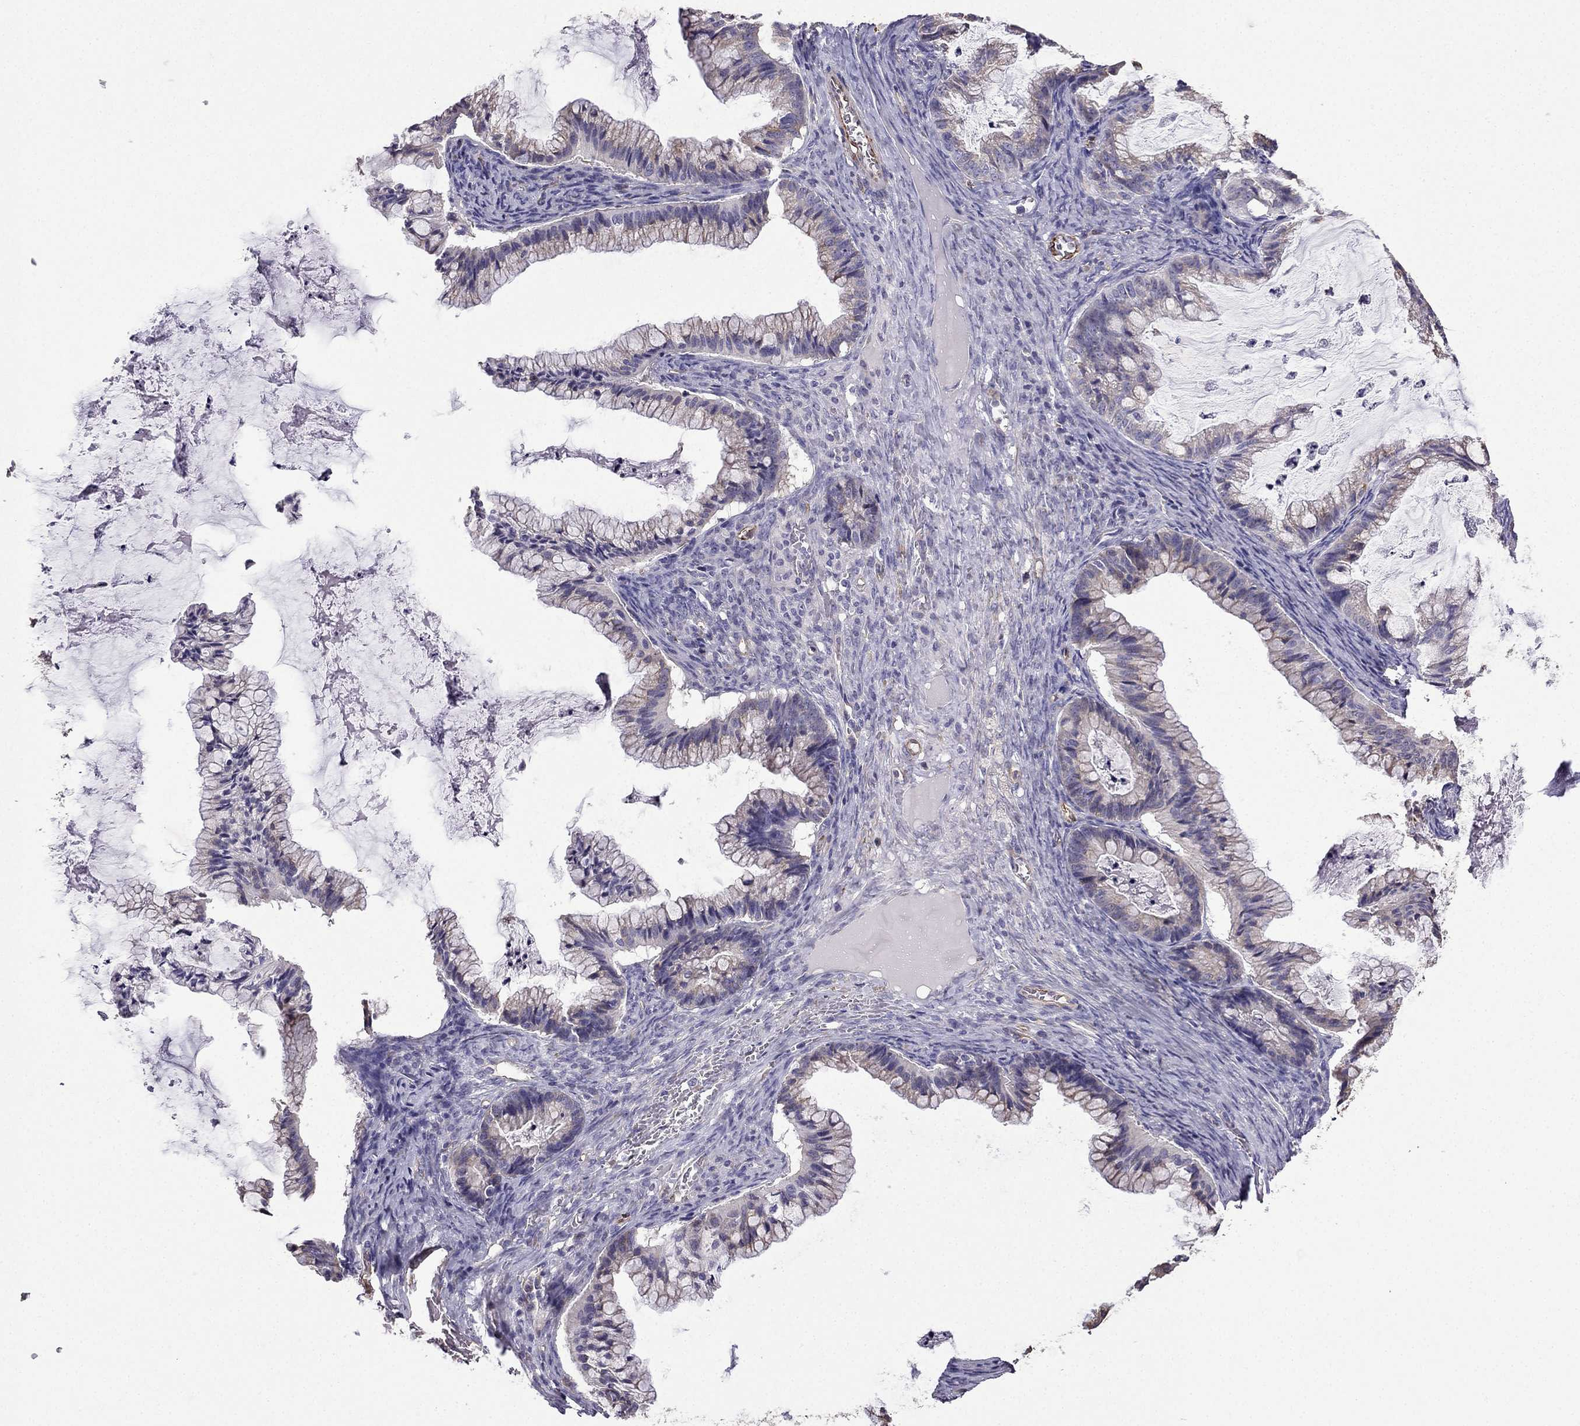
{"staining": {"intensity": "weak", "quantity": "<25%", "location": "cytoplasmic/membranous"}, "tissue": "ovarian cancer", "cell_type": "Tumor cells", "image_type": "cancer", "snomed": [{"axis": "morphology", "description": "Cystadenocarcinoma, mucinous, NOS"}, {"axis": "topography", "description": "Ovary"}], "caption": "There is no significant expression in tumor cells of ovarian mucinous cystadenocarcinoma.", "gene": "MAP4", "patient": {"sex": "female", "age": 57}}